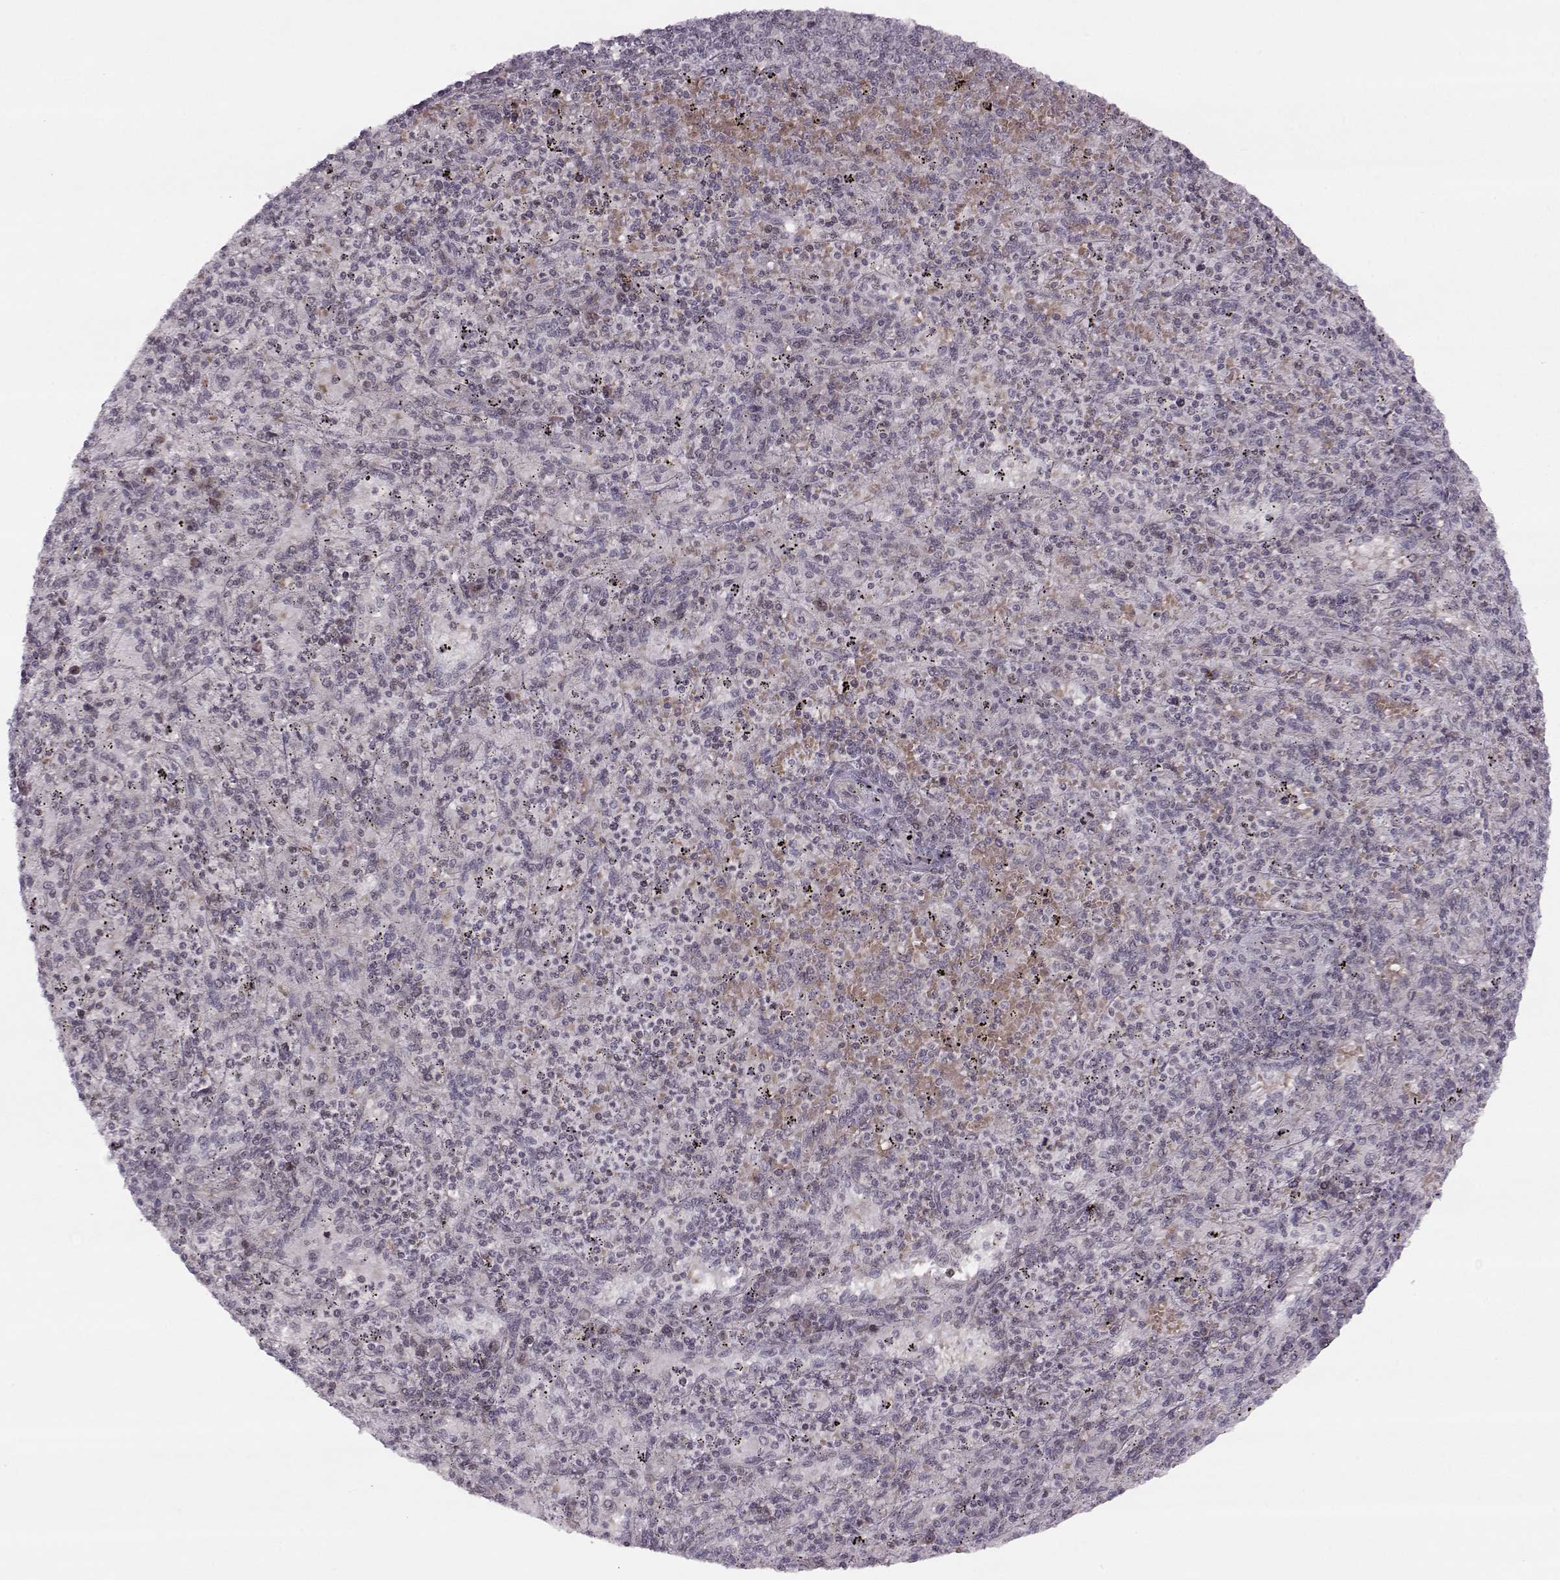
{"staining": {"intensity": "negative", "quantity": "none", "location": "none"}, "tissue": "spleen", "cell_type": "Cells in red pulp", "image_type": "normal", "snomed": [{"axis": "morphology", "description": "Normal tissue, NOS"}, {"axis": "topography", "description": "Spleen"}], "caption": "High power microscopy image of an immunohistochemistry (IHC) micrograph of benign spleen, revealing no significant staining in cells in red pulp.", "gene": "KIF13B", "patient": {"sex": "male", "age": 60}}